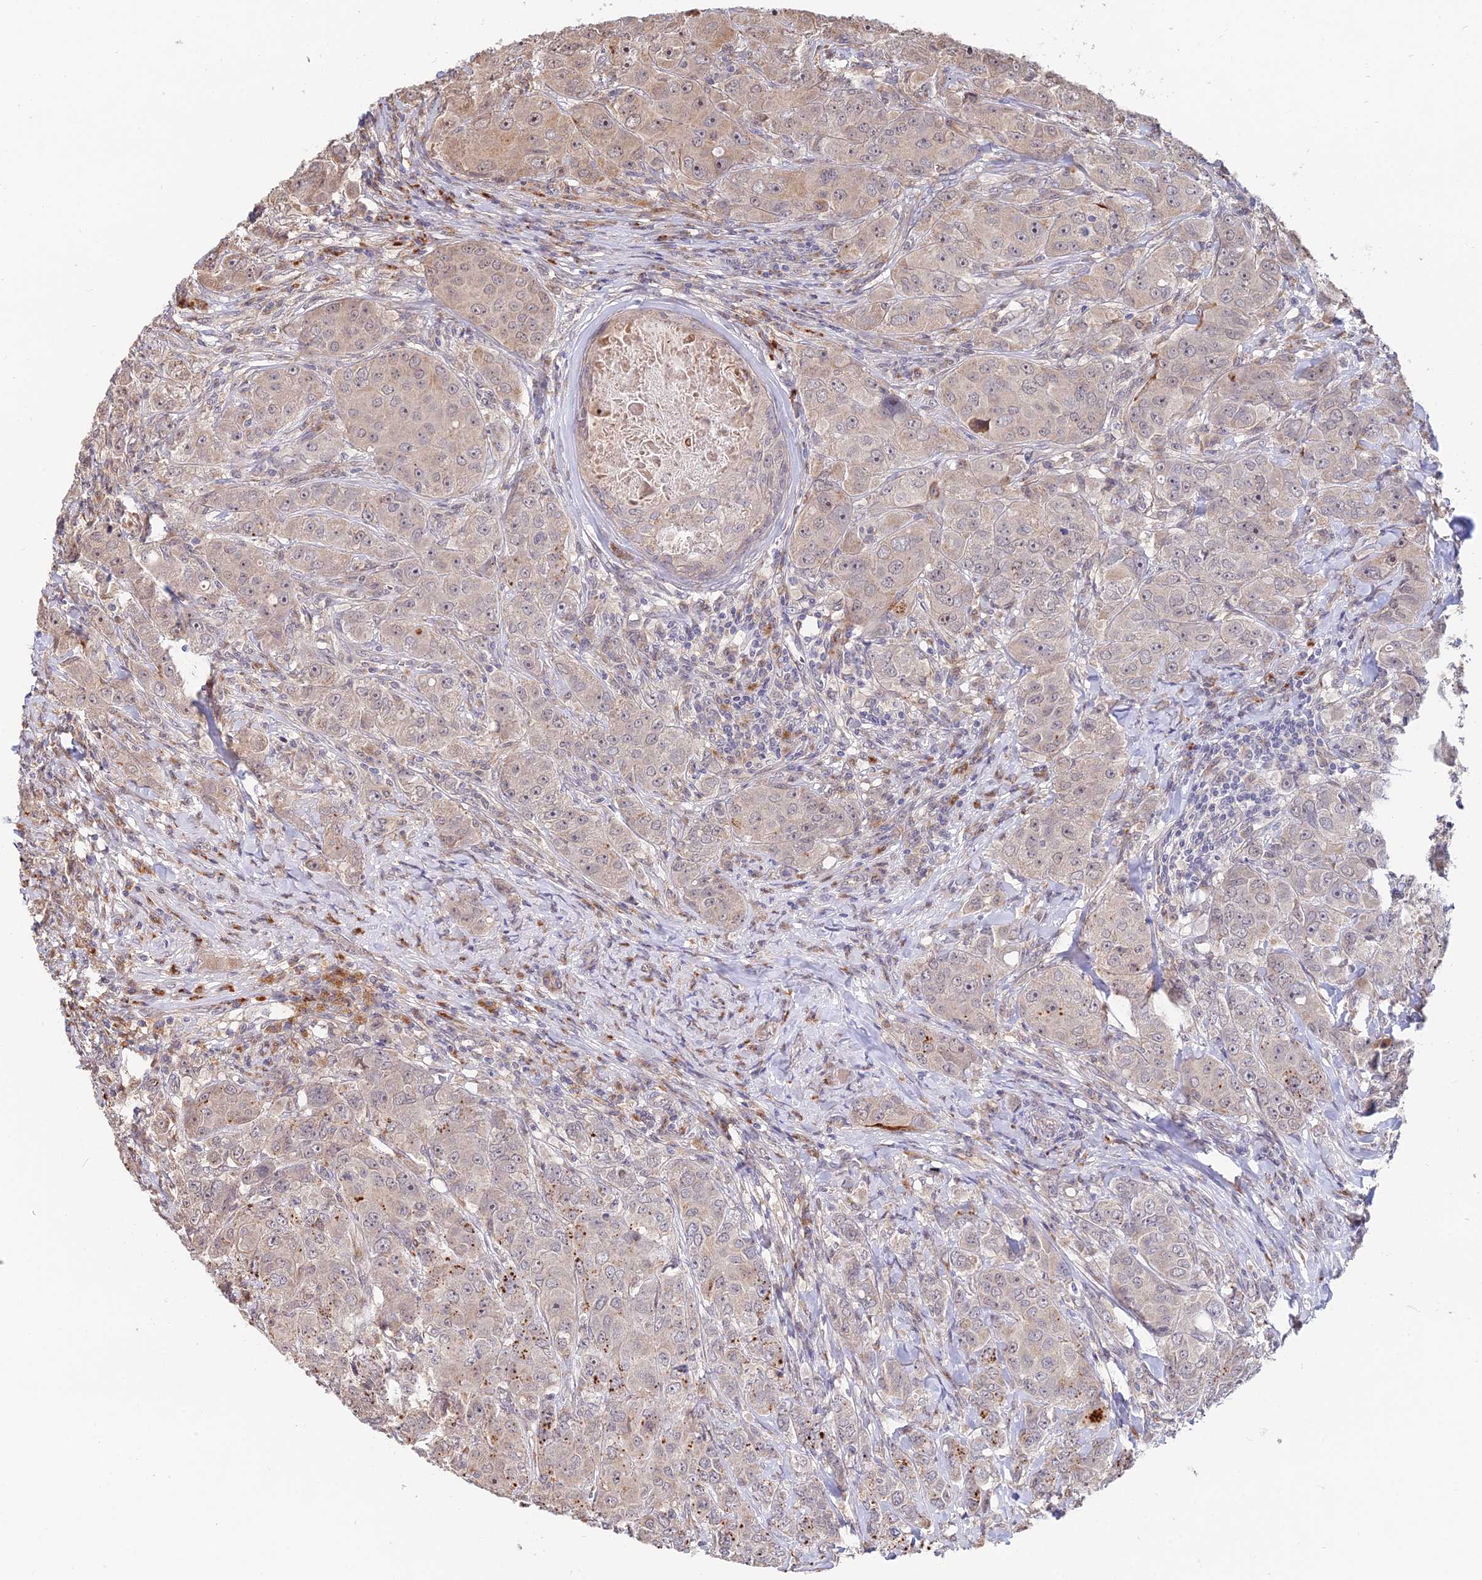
{"staining": {"intensity": "weak", "quantity": "25%-75%", "location": "cytoplasmic/membranous,nuclear"}, "tissue": "breast cancer", "cell_type": "Tumor cells", "image_type": "cancer", "snomed": [{"axis": "morphology", "description": "Duct carcinoma"}, {"axis": "topography", "description": "Breast"}], "caption": "Tumor cells reveal low levels of weak cytoplasmic/membranous and nuclear expression in approximately 25%-75% of cells in human breast cancer (invasive ductal carcinoma).", "gene": "ACTR5", "patient": {"sex": "female", "age": 43}}